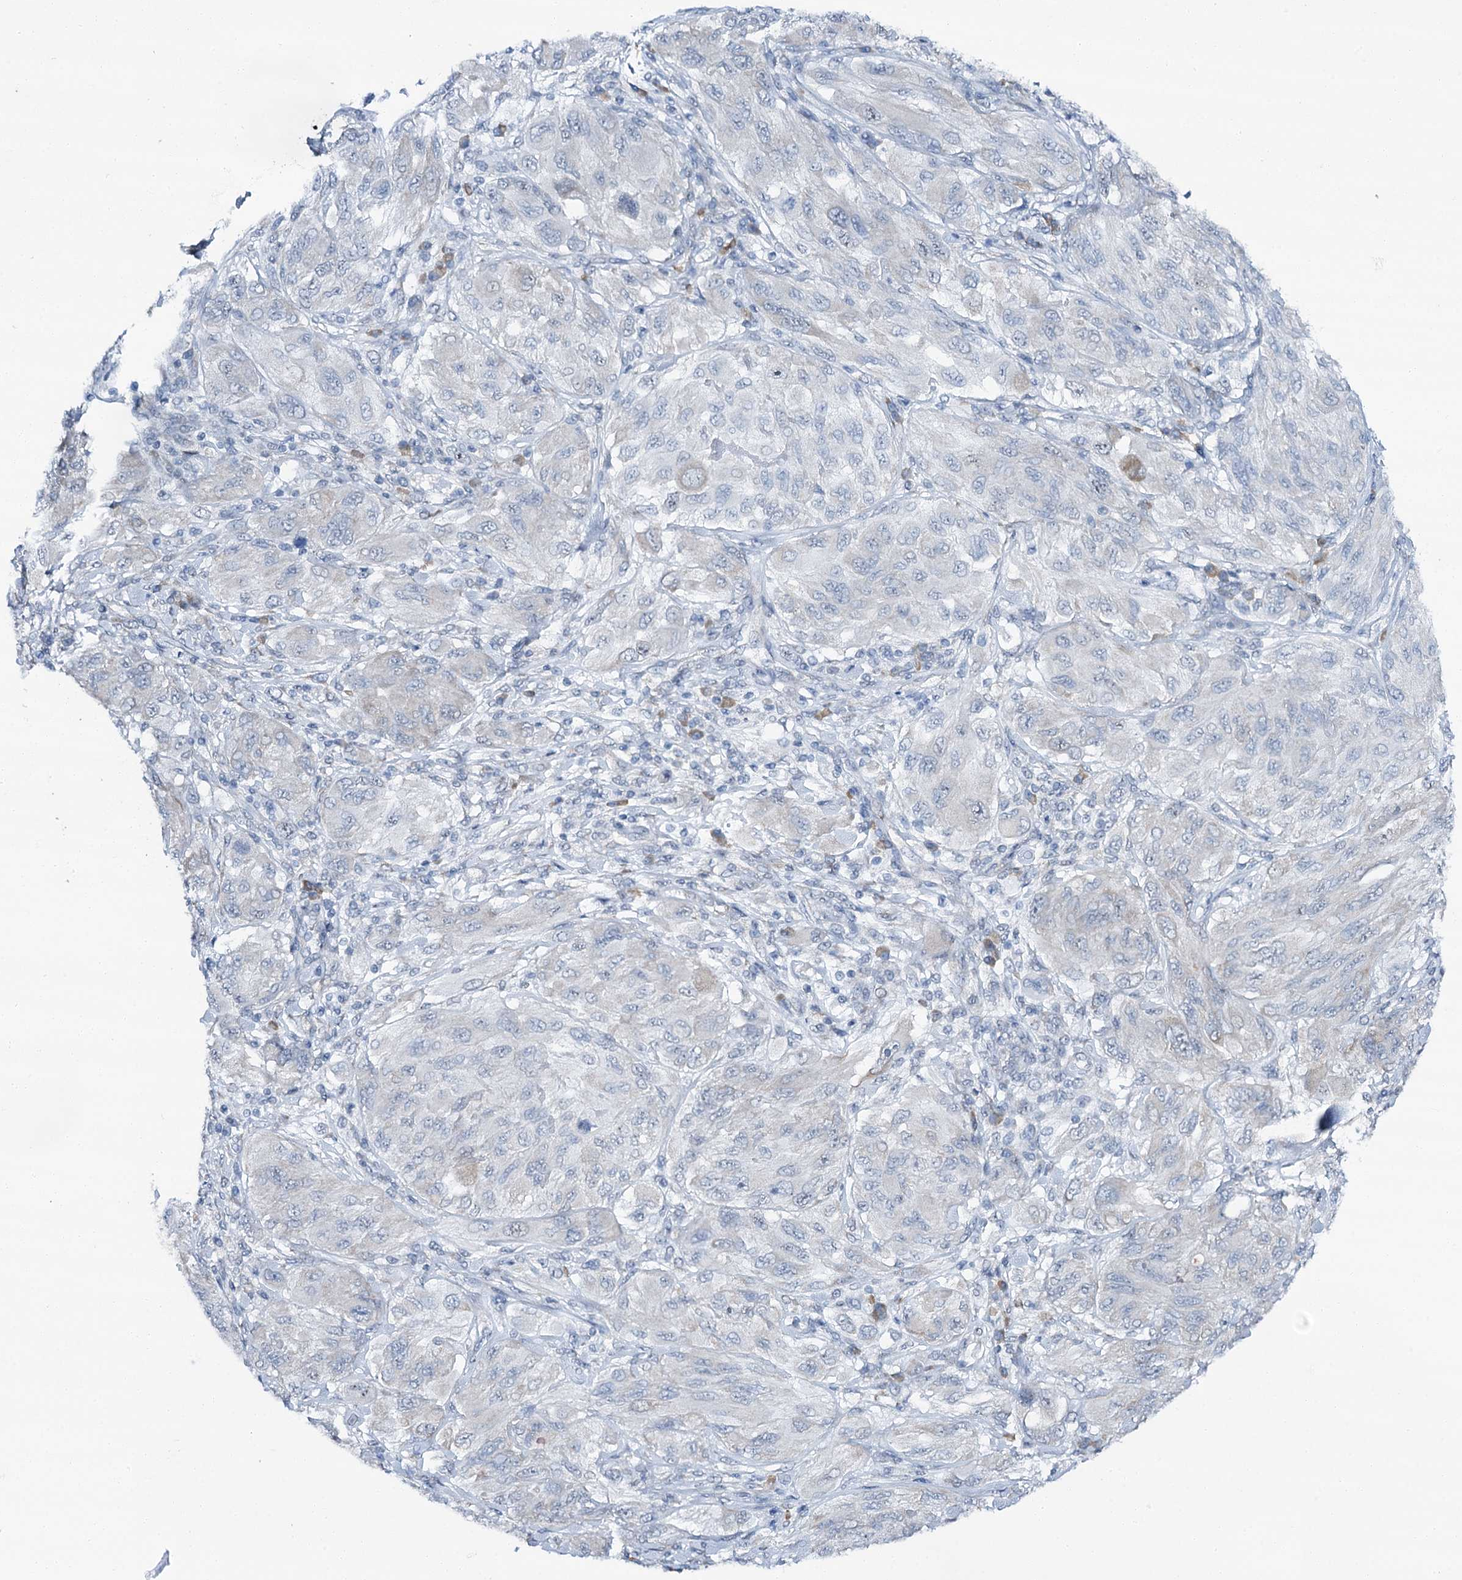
{"staining": {"intensity": "negative", "quantity": "none", "location": "none"}, "tissue": "melanoma", "cell_type": "Tumor cells", "image_type": "cancer", "snomed": [{"axis": "morphology", "description": "Malignant melanoma, NOS"}, {"axis": "topography", "description": "Skin"}], "caption": "Melanoma stained for a protein using IHC displays no staining tumor cells.", "gene": "SPATS2", "patient": {"sex": "female", "age": 91}}